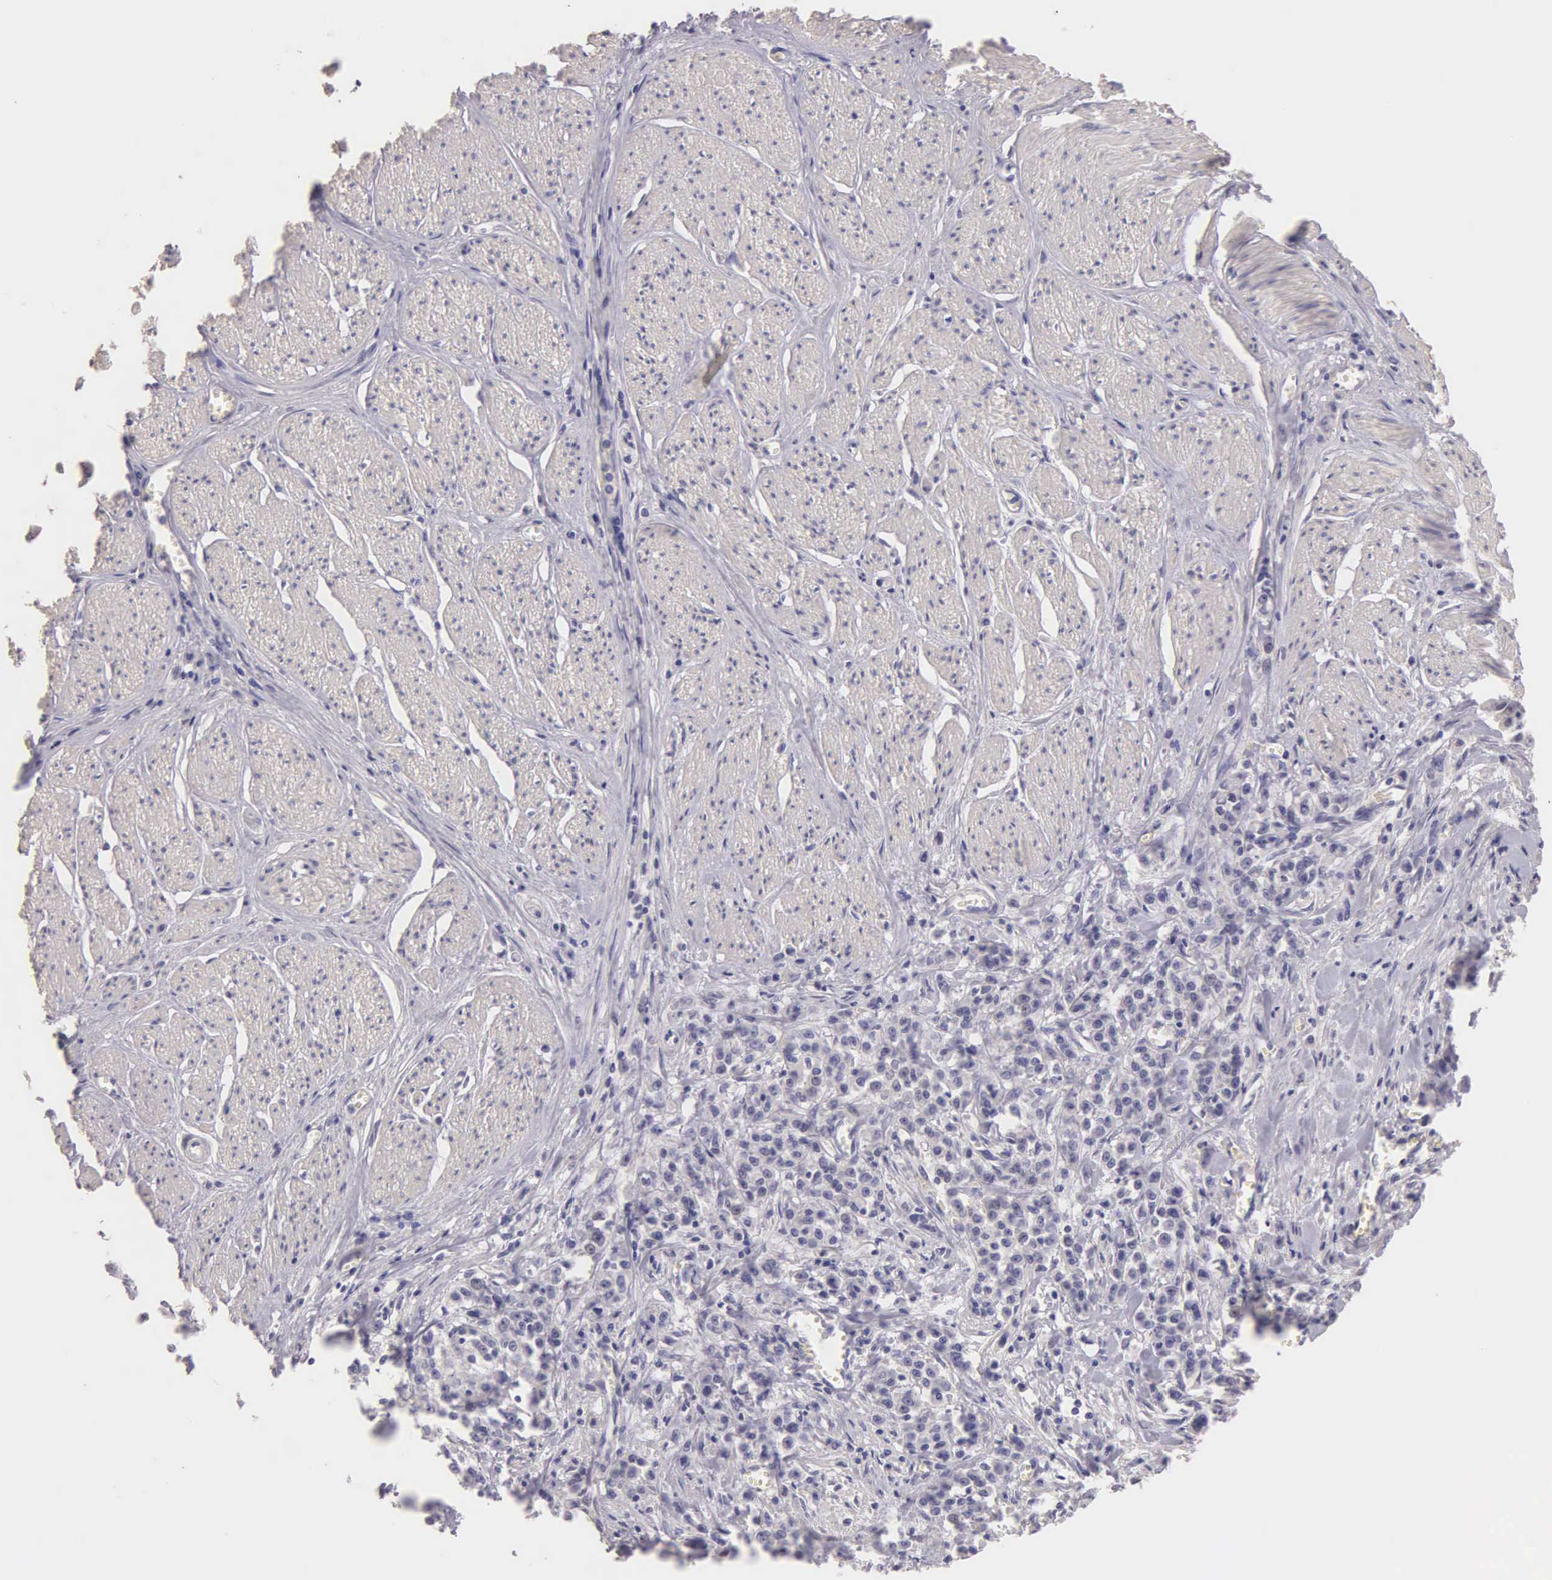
{"staining": {"intensity": "negative", "quantity": "none", "location": "none"}, "tissue": "stomach cancer", "cell_type": "Tumor cells", "image_type": "cancer", "snomed": [{"axis": "morphology", "description": "Adenocarcinoma, NOS"}, {"axis": "topography", "description": "Stomach"}], "caption": "There is no significant positivity in tumor cells of stomach adenocarcinoma.", "gene": "ESR1", "patient": {"sex": "male", "age": 72}}